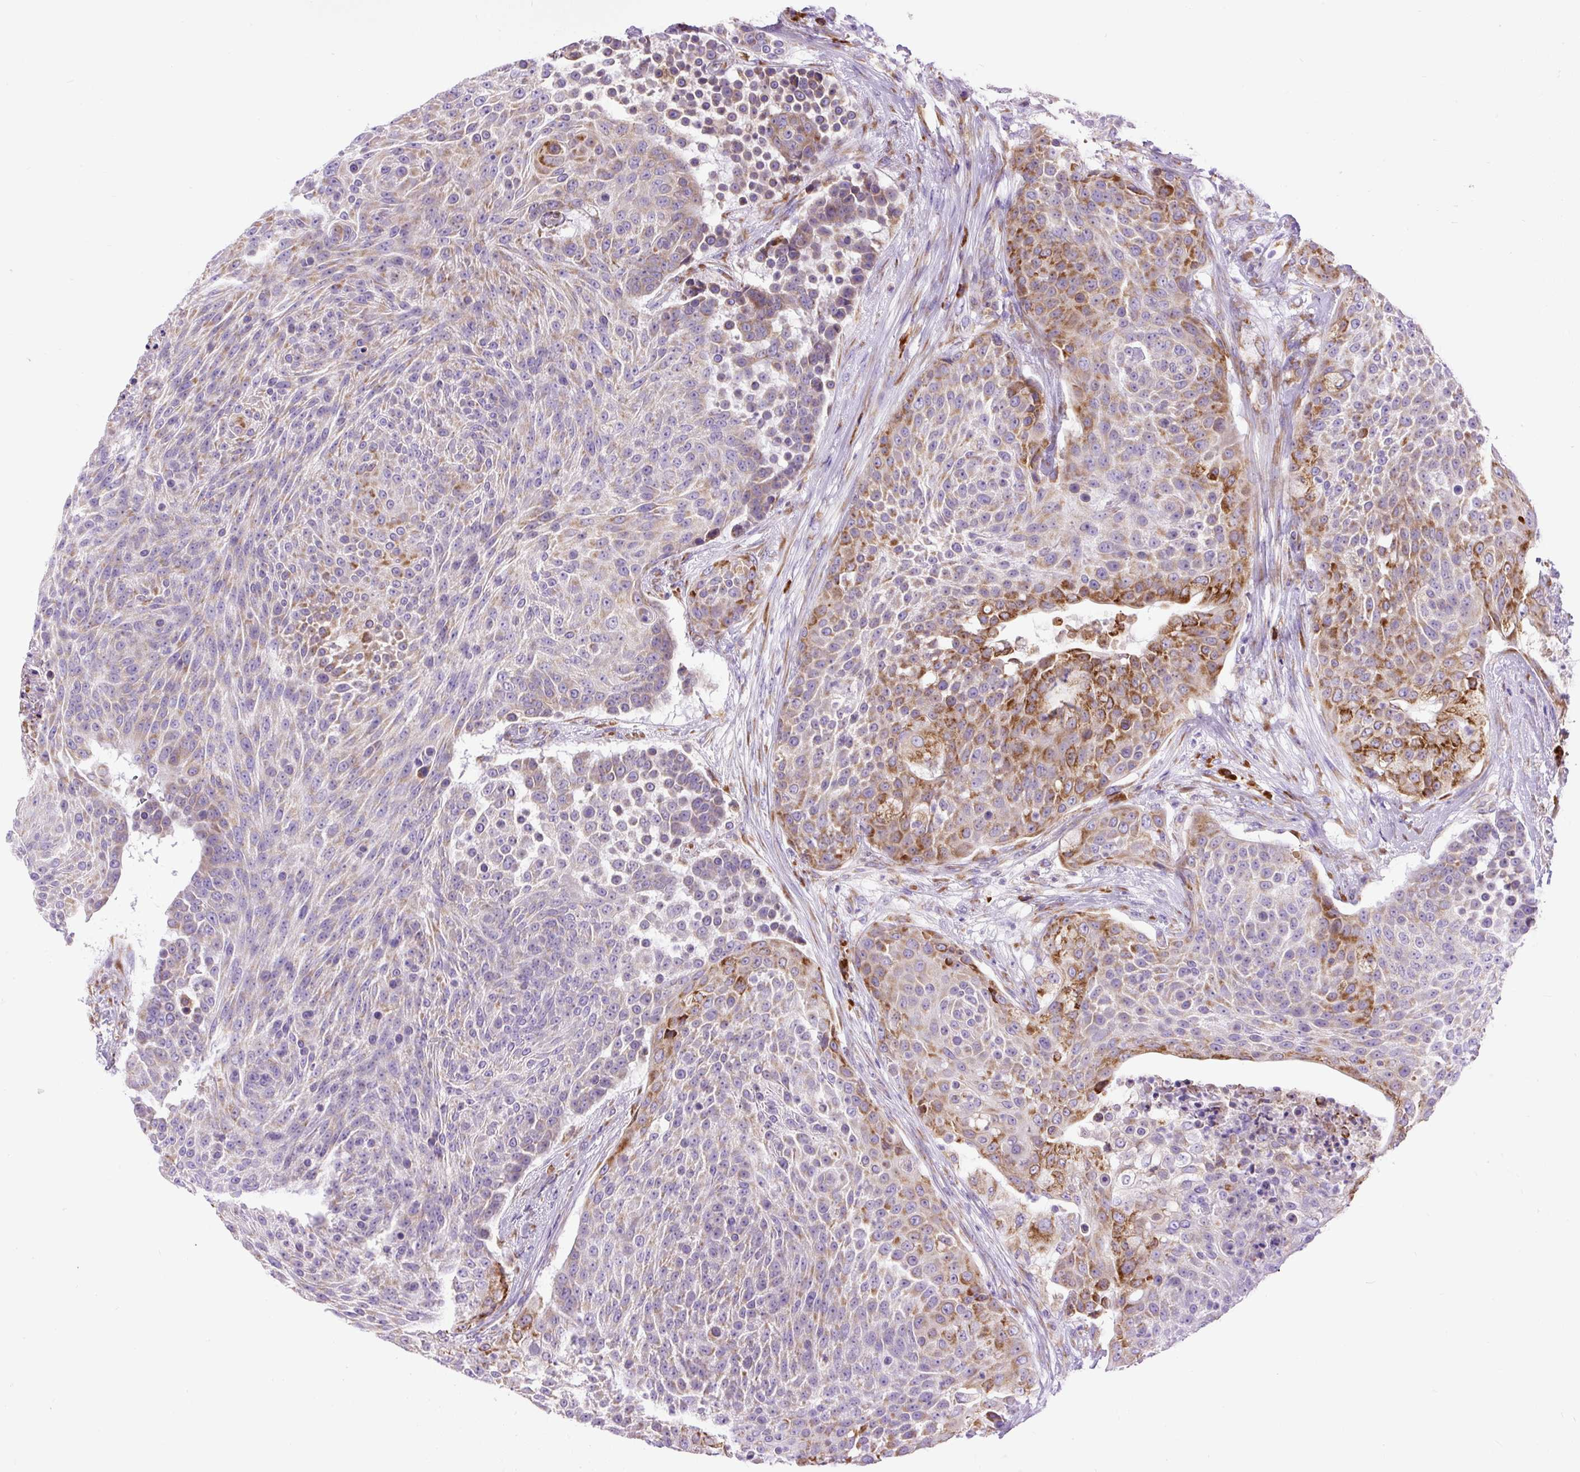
{"staining": {"intensity": "moderate", "quantity": "25%-75%", "location": "cytoplasmic/membranous"}, "tissue": "urothelial cancer", "cell_type": "Tumor cells", "image_type": "cancer", "snomed": [{"axis": "morphology", "description": "Urothelial carcinoma, High grade"}, {"axis": "topography", "description": "Urinary bladder"}], "caption": "Protein staining shows moderate cytoplasmic/membranous staining in approximately 25%-75% of tumor cells in urothelial cancer.", "gene": "DDOST", "patient": {"sex": "female", "age": 63}}